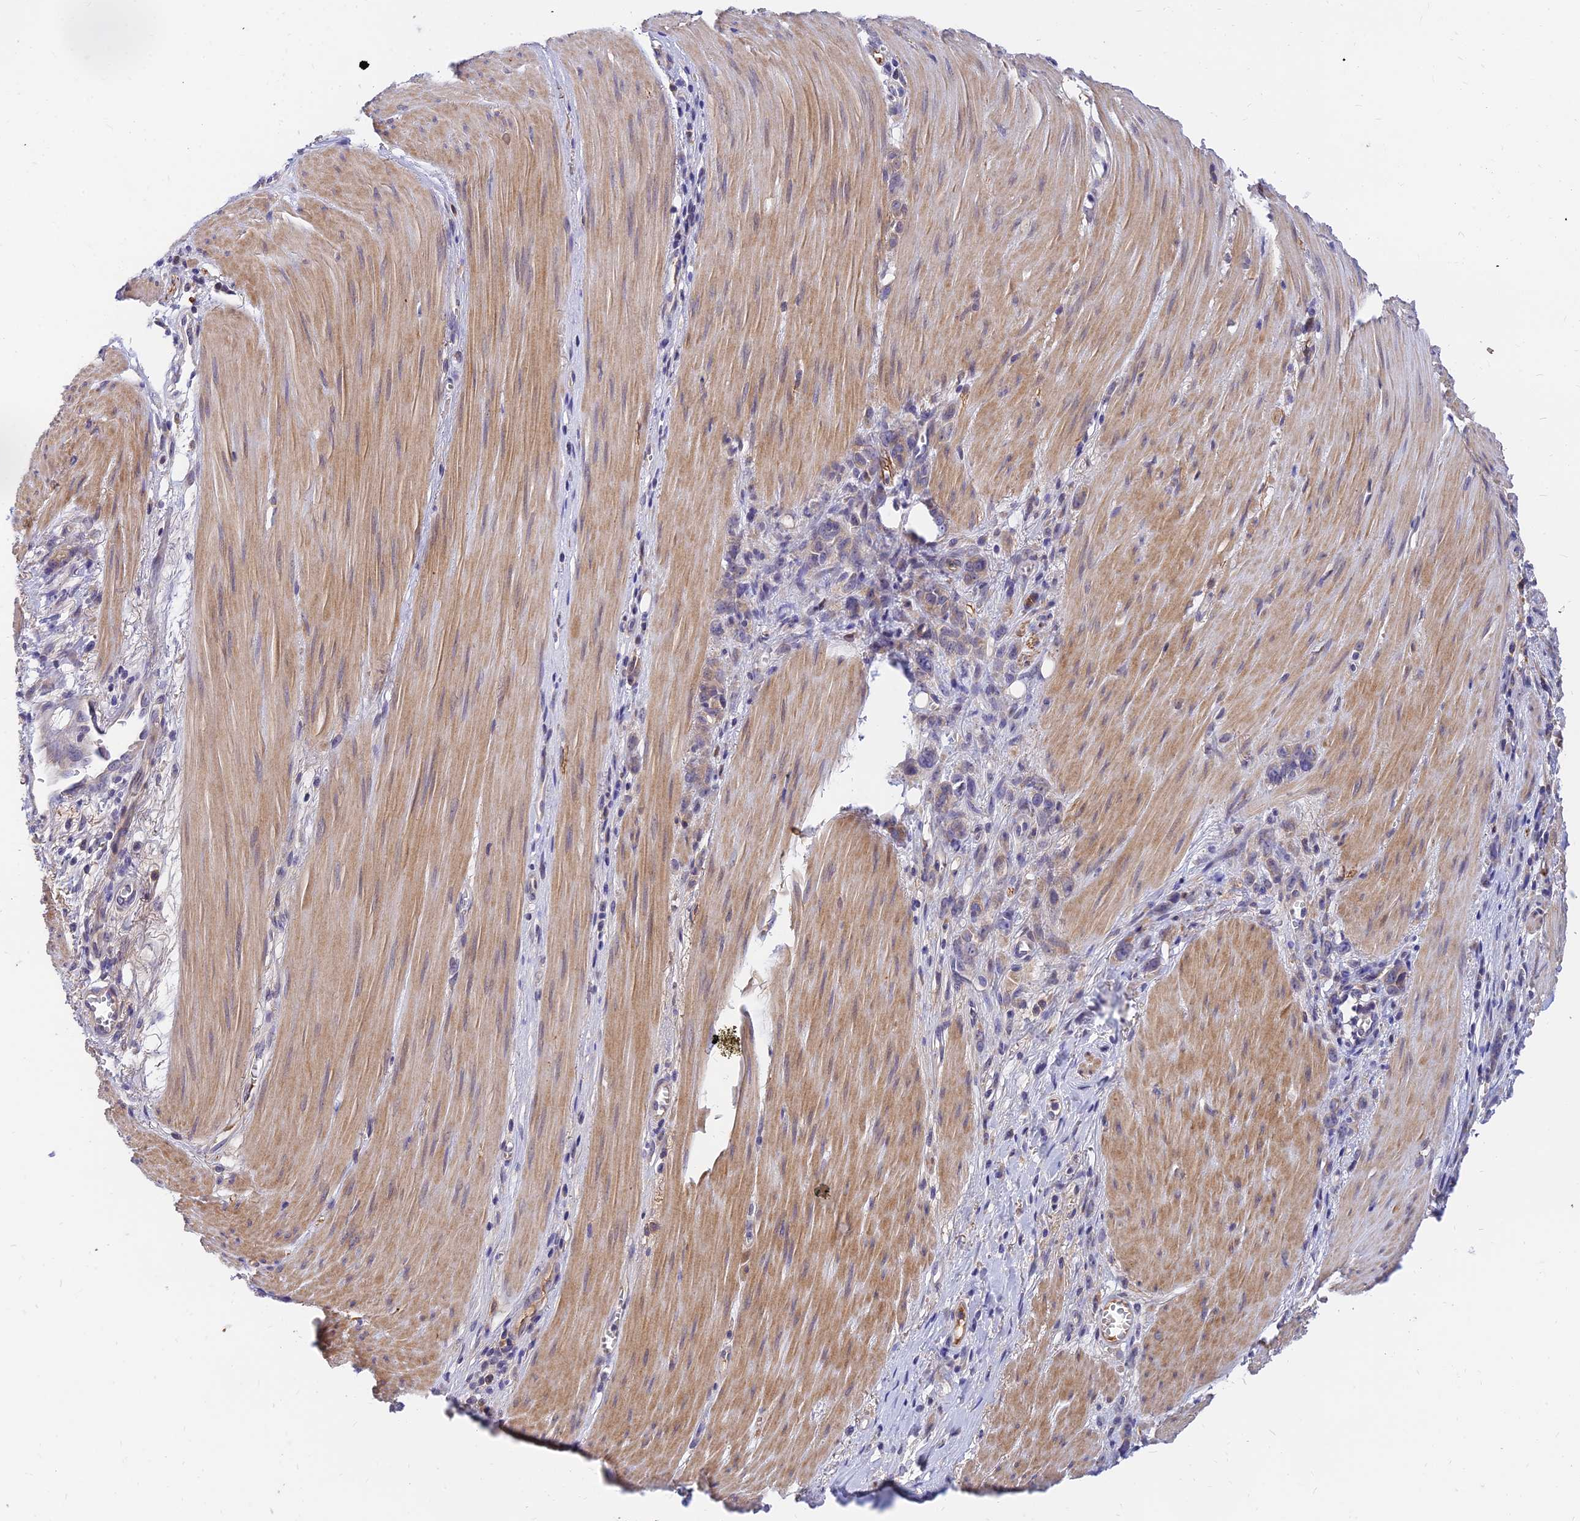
{"staining": {"intensity": "negative", "quantity": "none", "location": "none"}, "tissue": "stomach cancer", "cell_type": "Tumor cells", "image_type": "cancer", "snomed": [{"axis": "morphology", "description": "Adenocarcinoma, NOS"}, {"axis": "topography", "description": "Stomach"}], "caption": "Image shows no significant protein positivity in tumor cells of stomach cancer (adenocarcinoma).", "gene": "ANKS4B", "patient": {"sex": "female", "age": 76}}